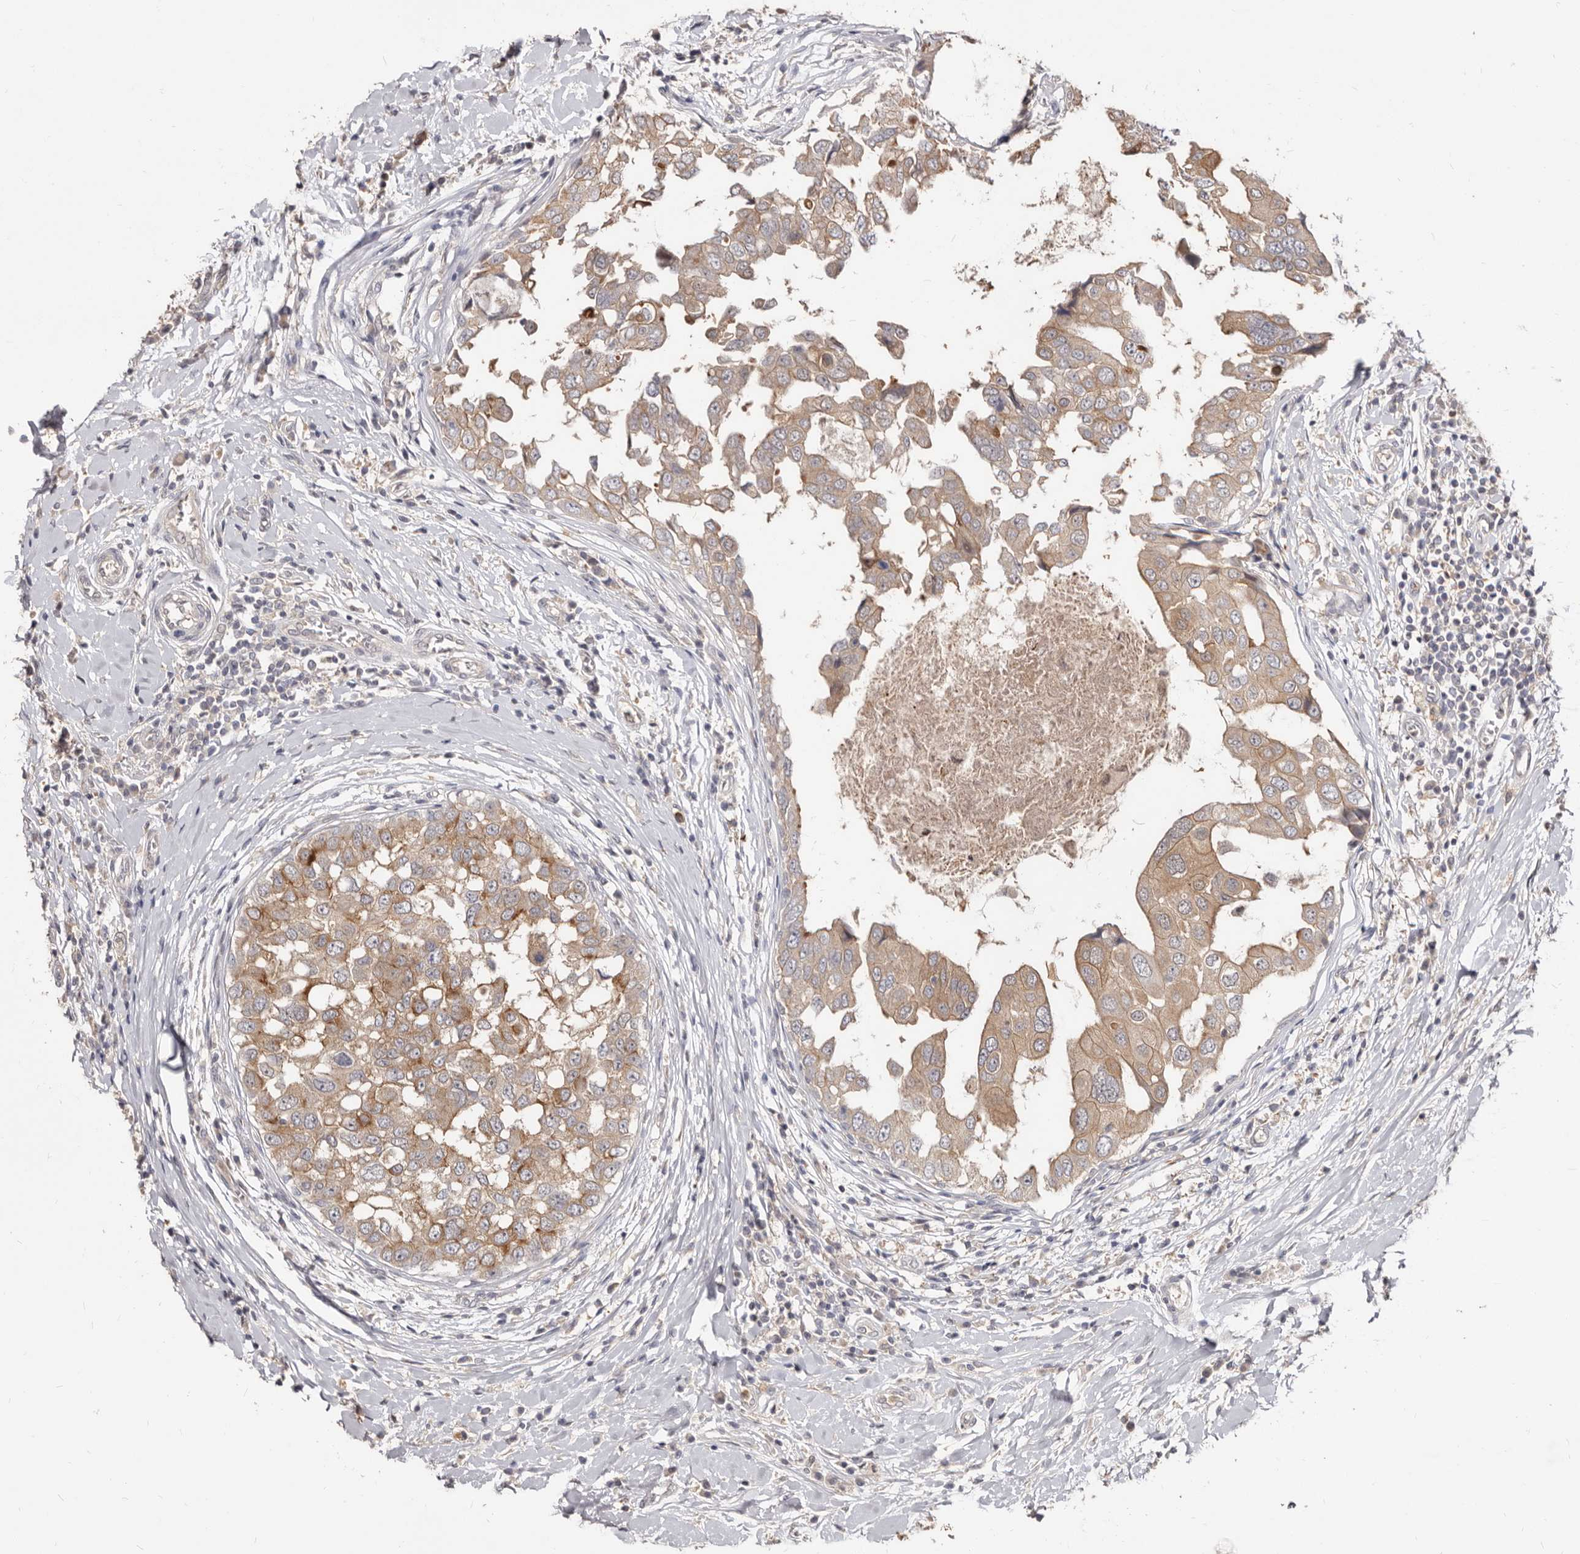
{"staining": {"intensity": "moderate", "quantity": ">75%", "location": "cytoplasmic/membranous"}, "tissue": "breast cancer", "cell_type": "Tumor cells", "image_type": "cancer", "snomed": [{"axis": "morphology", "description": "Duct carcinoma"}, {"axis": "topography", "description": "Breast"}], "caption": "Immunohistochemical staining of human breast cancer shows medium levels of moderate cytoplasmic/membranous expression in about >75% of tumor cells.", "gene": "TC2N", "patient": {"sex": "female", "age": 27}}